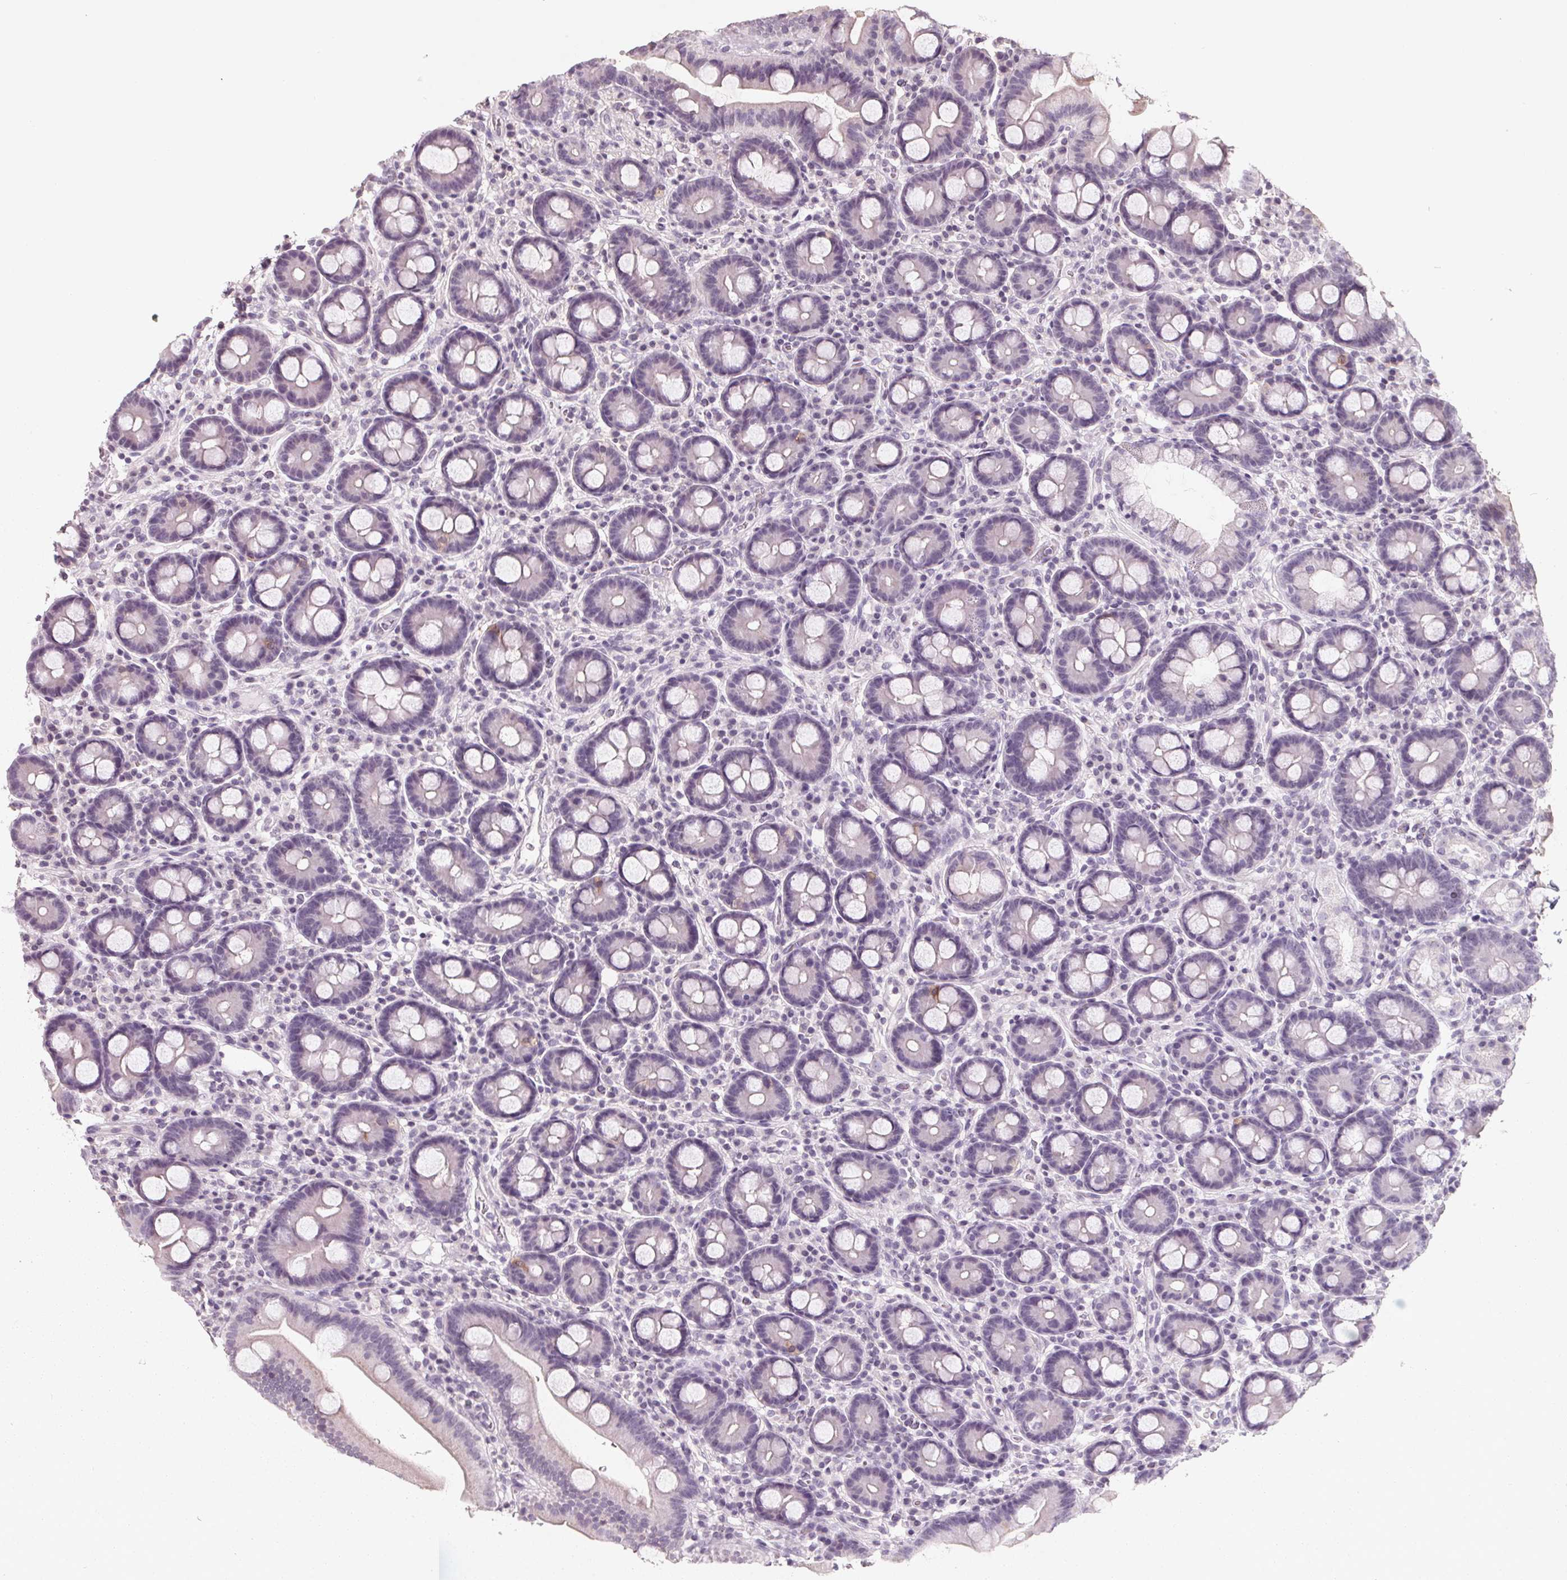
{"staining": {"intensity": "negative", "quantity": "none", "location": "none"}, "tissue": "duodenum", "cell_type": "Glandular cells", "image_type": "normal", "snomed": [{"axis": "morphology", "description": "Normal tissue, NOS"}, {"axis": "topography", "description": "Pancreas"}, {"axis": "topography", "description": "Duodenum"}], "caption": "Photomicrograph shows no significant protein expression in glandular cells of unremarkable duodenum.", "gene": "FTCD", "patient": {"sex": "male", "age": 59}}